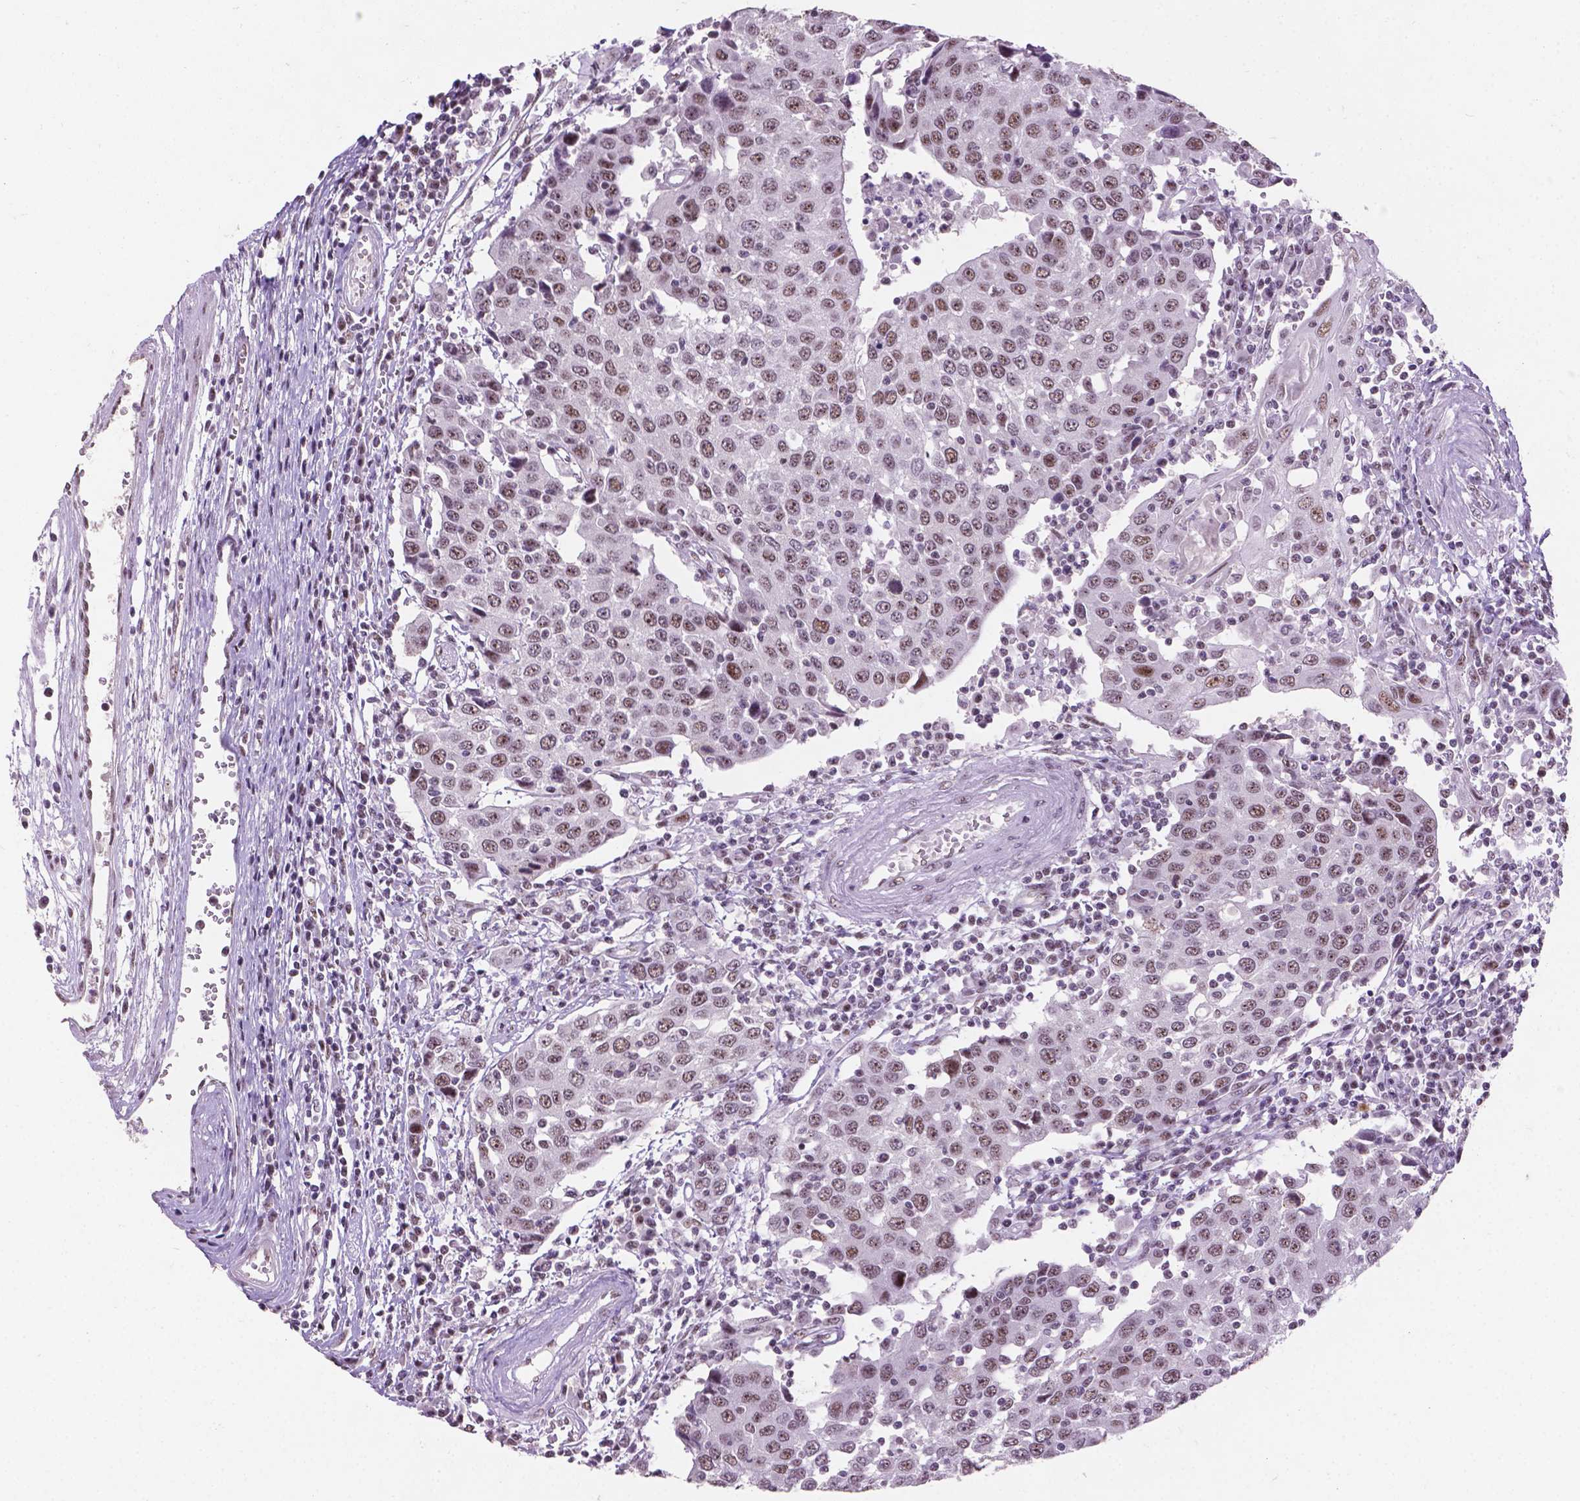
{"staining": {"intensity": "moderate", "quantity": ">75%", "location": "nuclear"}, "tissue": "urothelial cancer", "cell_type": "Tumor cells", "image_type": "cancer", "snomed": [{"axis": "morphology", "description": "Urothelial carcinoma, High grade"}, {"axis": "topography", "description": "Urinary bladder"}], "caption": "Immunohistochemistry histopathology image of urothelial carcinoma (high-grade) stained for a protein (brown), which demonstrates medium levels of moderate nuclear staining in approximately >75% of tumor cells.", "gene": "COIL", "patient": {"sex": "female", "age": 85}}